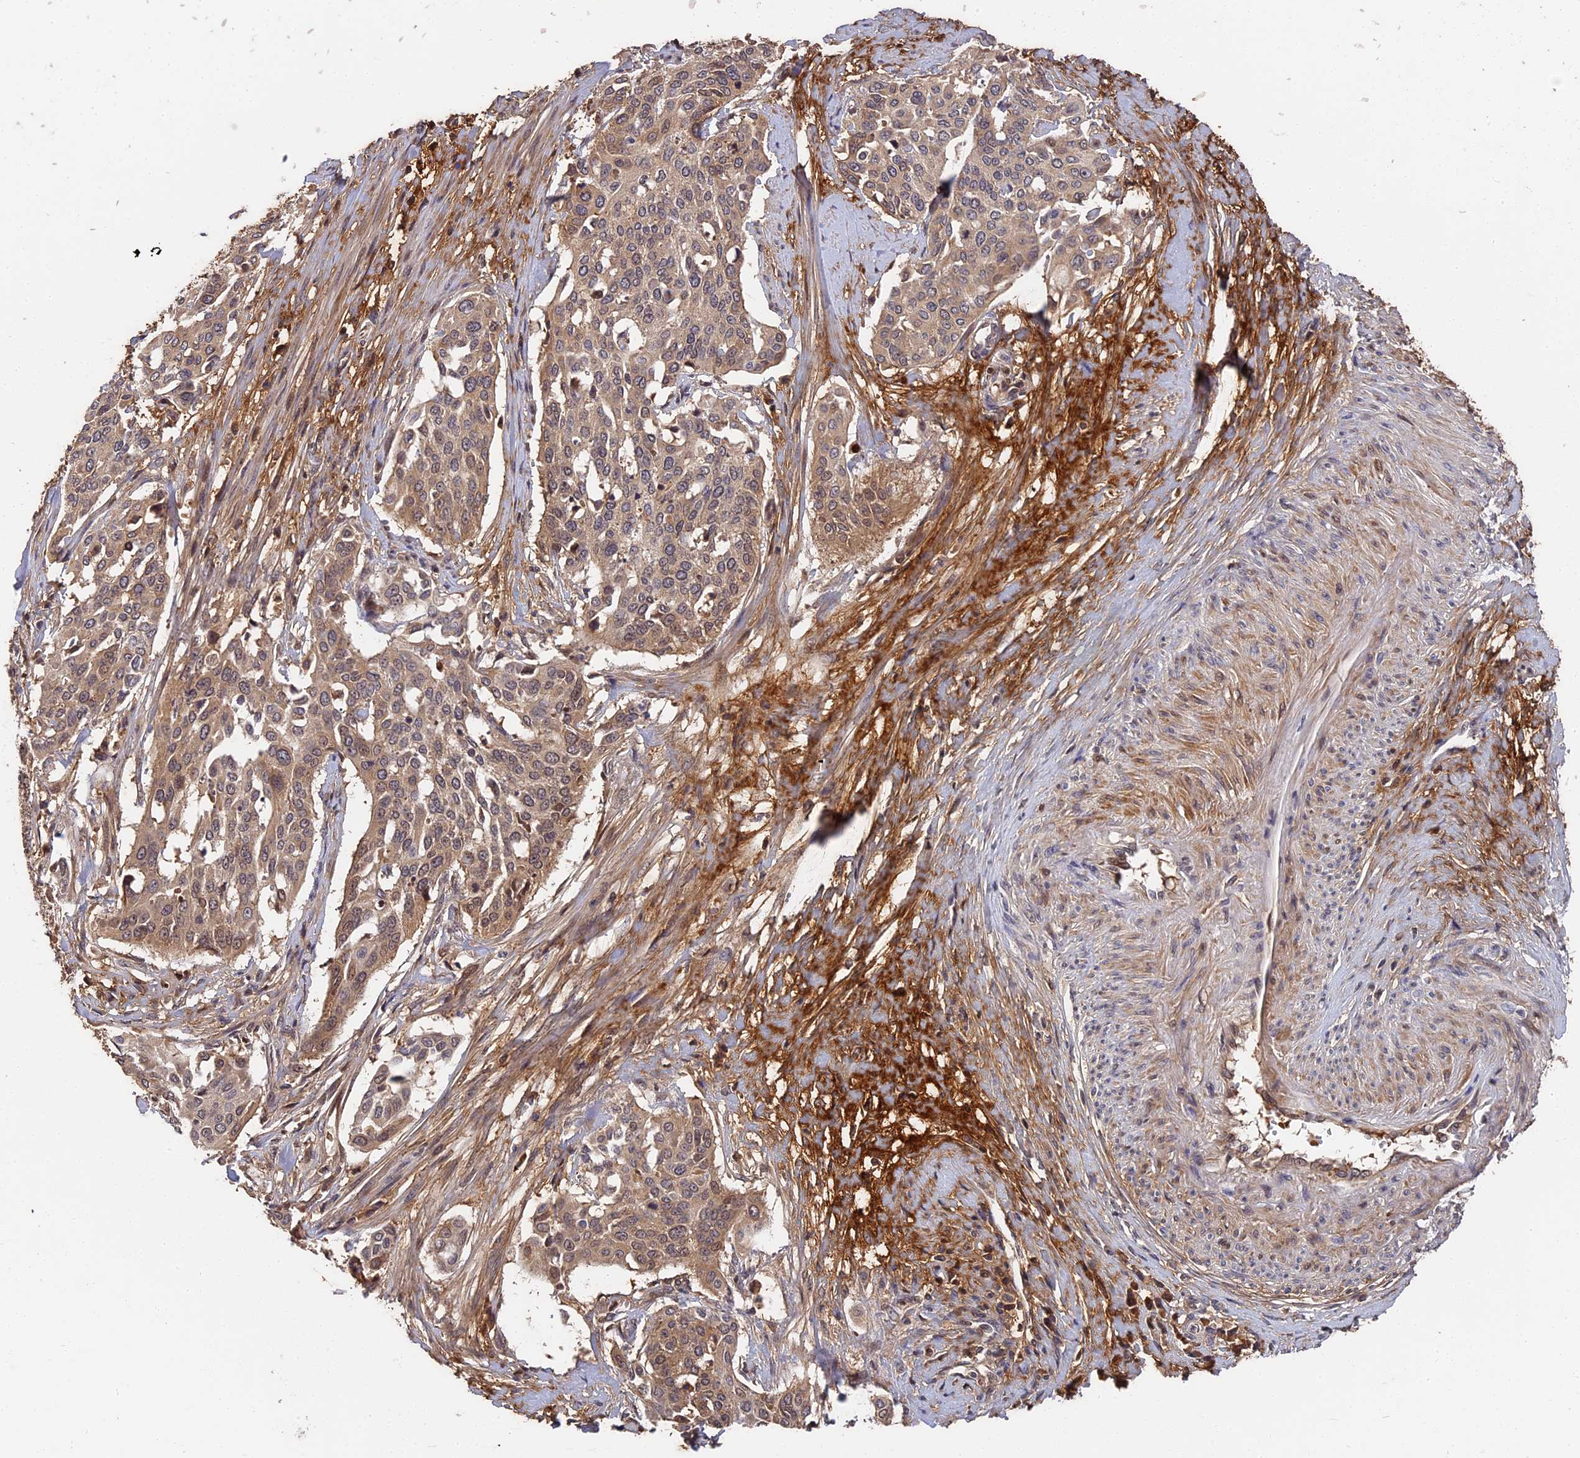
{"staining": {"intensity": "weak", "quantity": "25%-75%", "location": "cytoplasmic/membranous"}, "tissue": "cervical cancer", "cell_type": "Tumor cells", "image_type": "cancer", "snomed": [{"axis": "morphology", "description": "Squamous cell carcinoma, NOS"}, {"axis": "topography", "description": "Cervix"}], "caption": "Cervical cancer (squamous cell carcinoma) stained with IHC demonstrates weak cytoplasmic/membranous expression in approximately 25%-75% of tumor cells.", "gene": "ITIH1", "patient": {"sex": "female", "age": 44}}